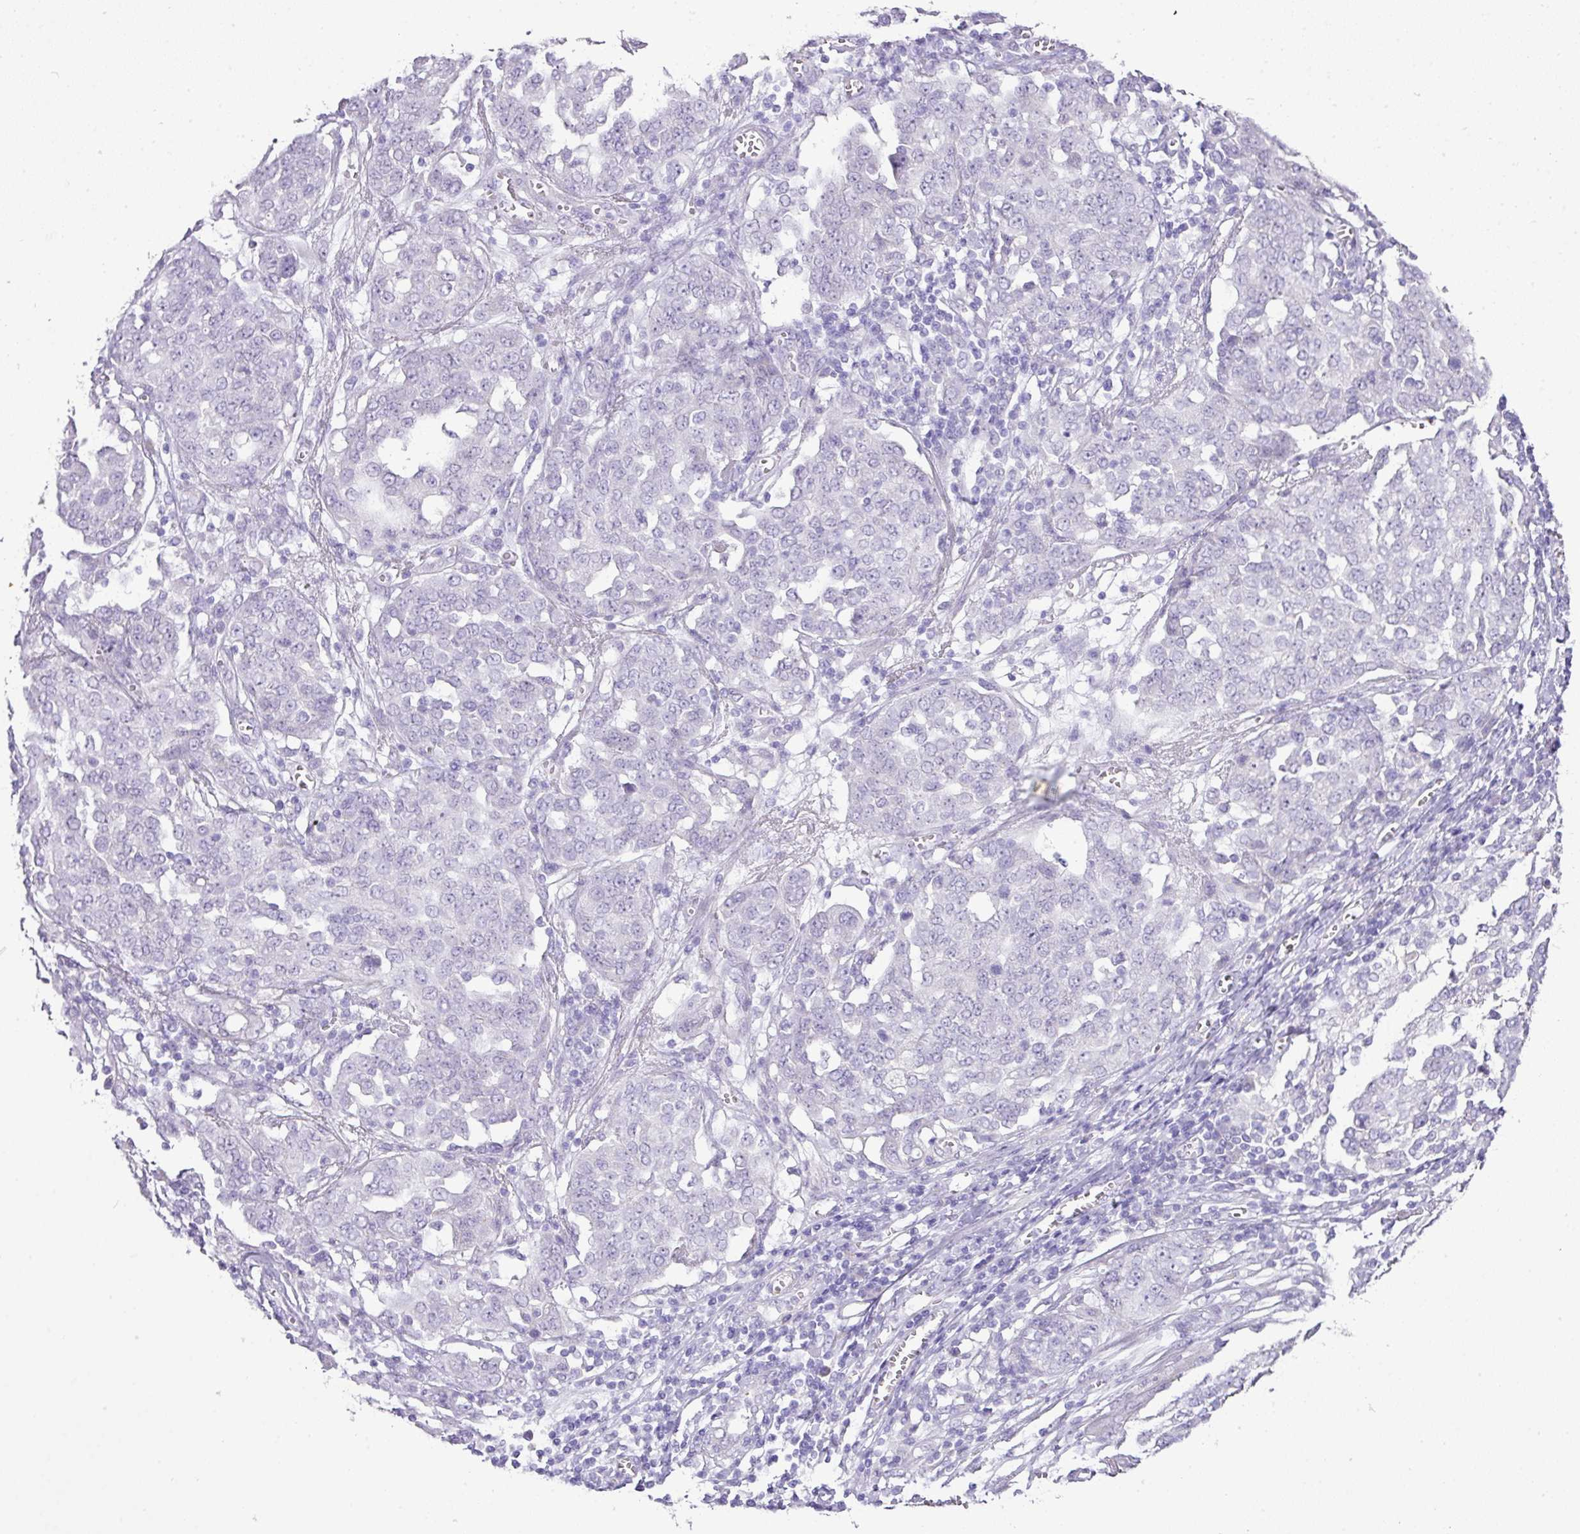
{"staining": {"intensity": "negative", "quantity": "none", "location": "none"}, "tissue": "ovarian cancer", "cell_type": "Tumor cells", "image_type": "cancer", "snomed": [{"axis": "morphology", "description": "Cystadenocarcinoma, serous, NOS"}, {"axis": "topography", "description": "Soft tissue"}, {"axis": "topography", "description": "Ovary"}], "caption": "Serous cystadenocarcinoma (ovarian) stained for a protein using immunohistochemistry (IHC) demonstrates no expression tumor cells.", "gene": "DIP2A", "patient": {"sex": "female", "age": 57}}